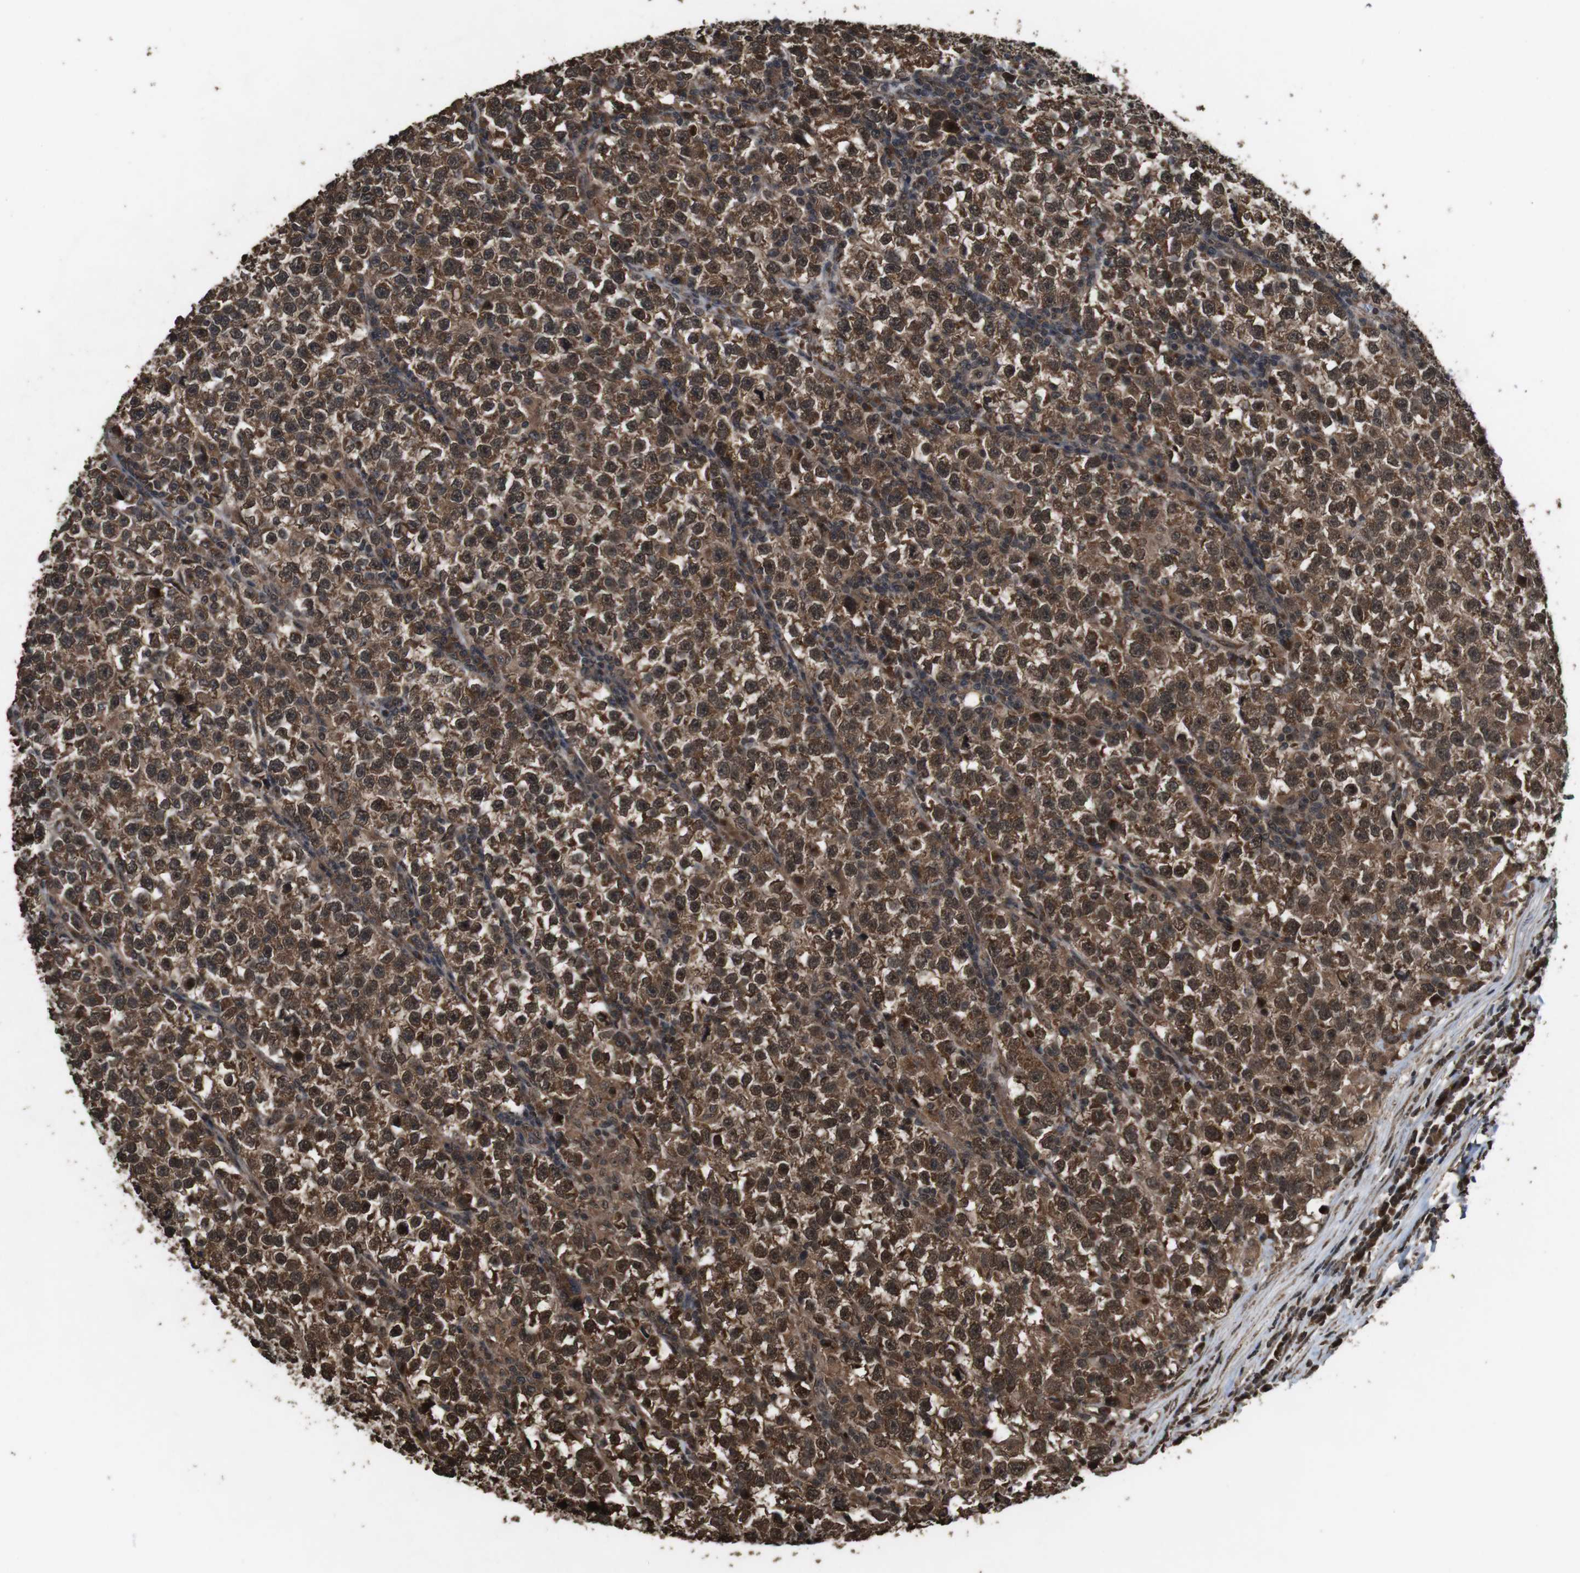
{"staining": {"intensity": "strong", "quantity": ">75%", "location": "cytoplasmic/membranous,nuclear"}, "tissue": "testis cancer", "cell_type": "Tumor cells", "image_type": "cancer", "snomed": [{"axis": "morphology", "description": "Normal tissue, NOS"}, {"axis": "morphology", "description": "Seminoma, NOS"}, {"axis": "topography", "description": "Testis"}], "caption": "Human testis cancer stained with a brown dye displays strong cytoplasmic/membranous and nuclear positive positivity in approximately >75% of tumor cells.", "gene": "RRAS2", "patient": {"sex": "male", "age": 43}}